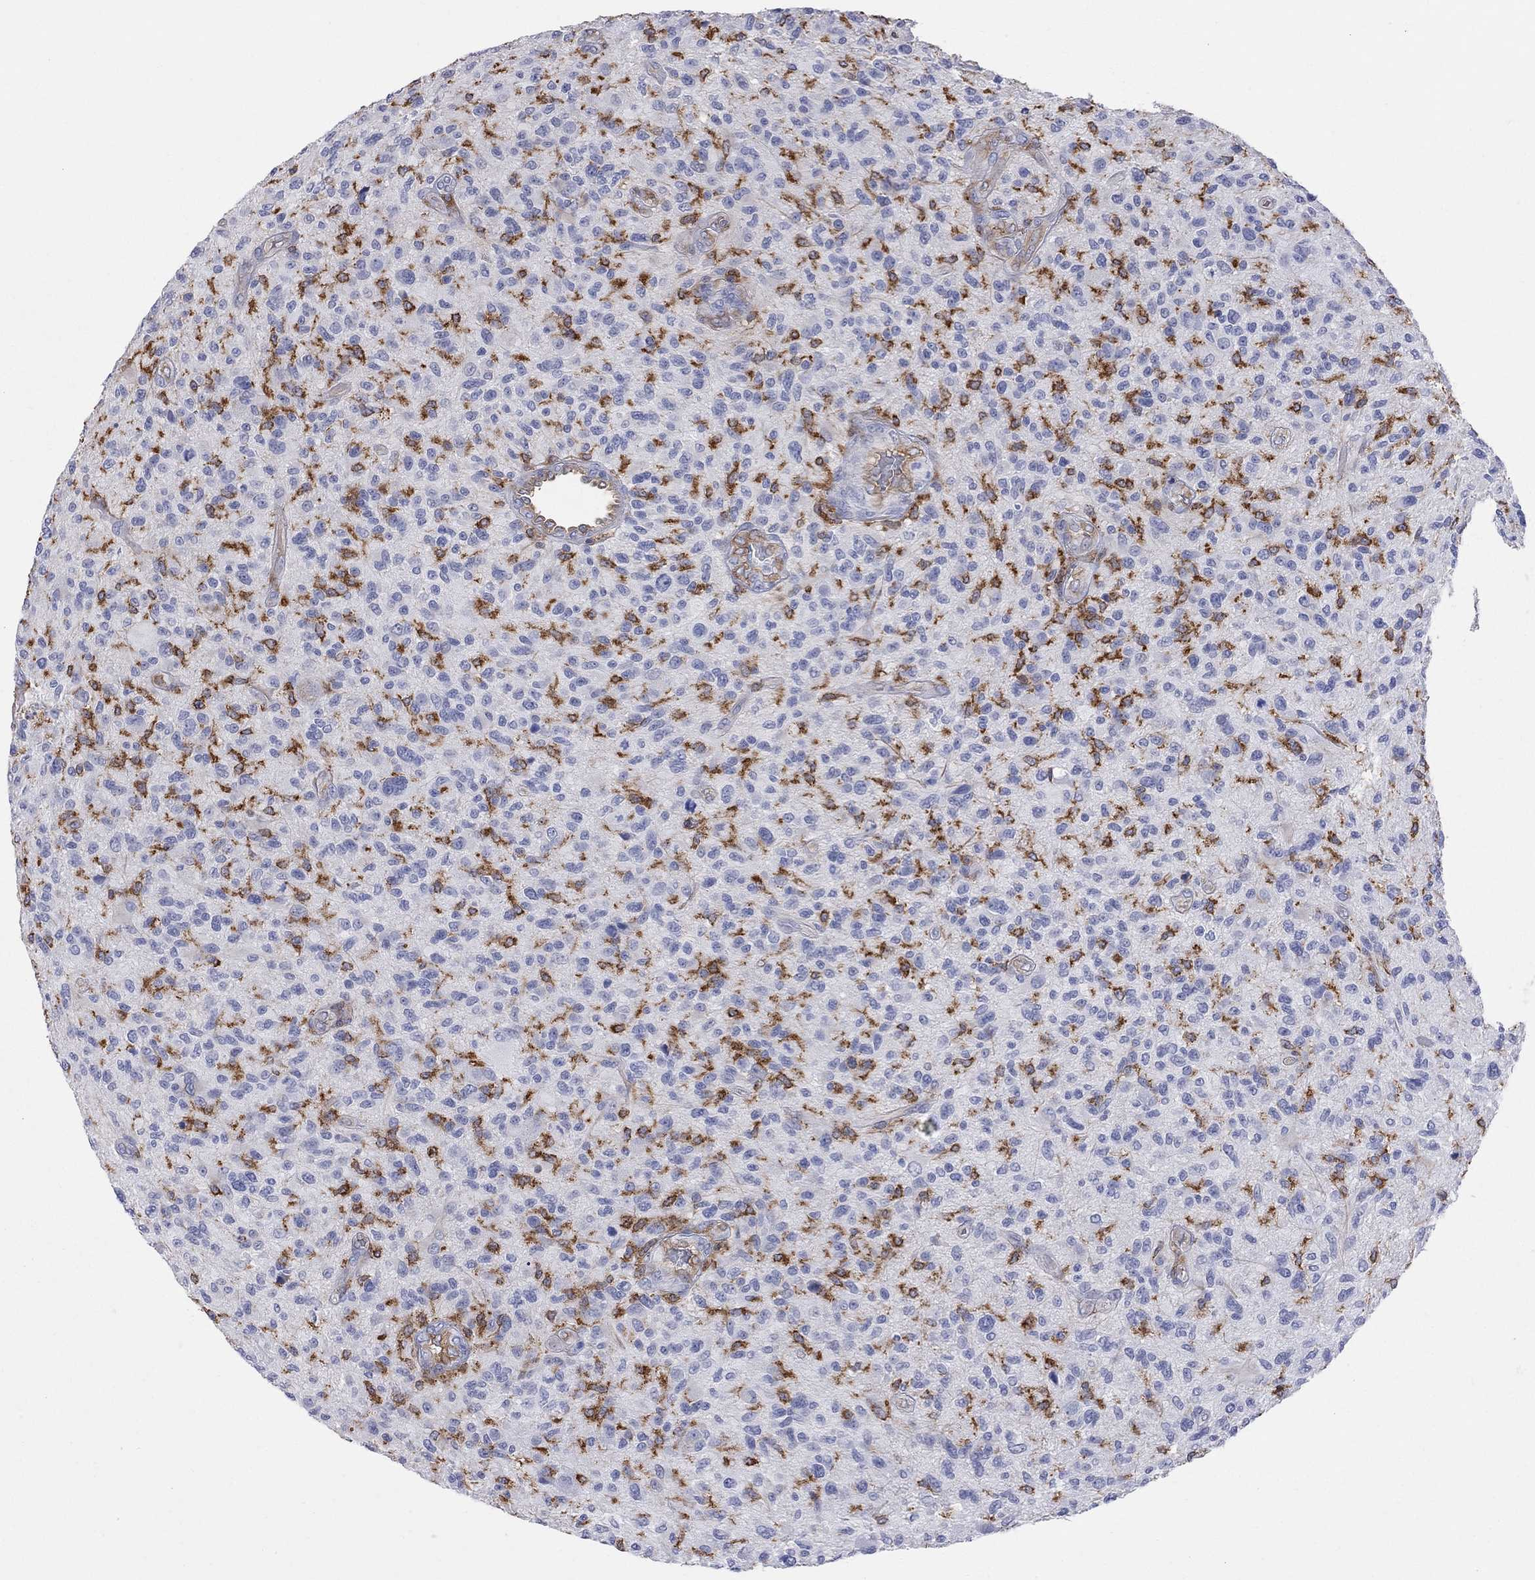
{"staining": {"intensity": "negative", "quantity": "none", "location": "none"}, "tissue": "glioma", "cell_type": "Tumor cells", "image_type": "cancer", "snomed": [{"axis": "morphology", "description": "Glioma, malignant, High grade"}, {"axis": "topography", "description": "Brain"}], "caption": "Histopathology image shows no significant protein staining in tumor cells of glioma.", "gene": "ABI3", "patient": {"sex": "male", "age": 47}}